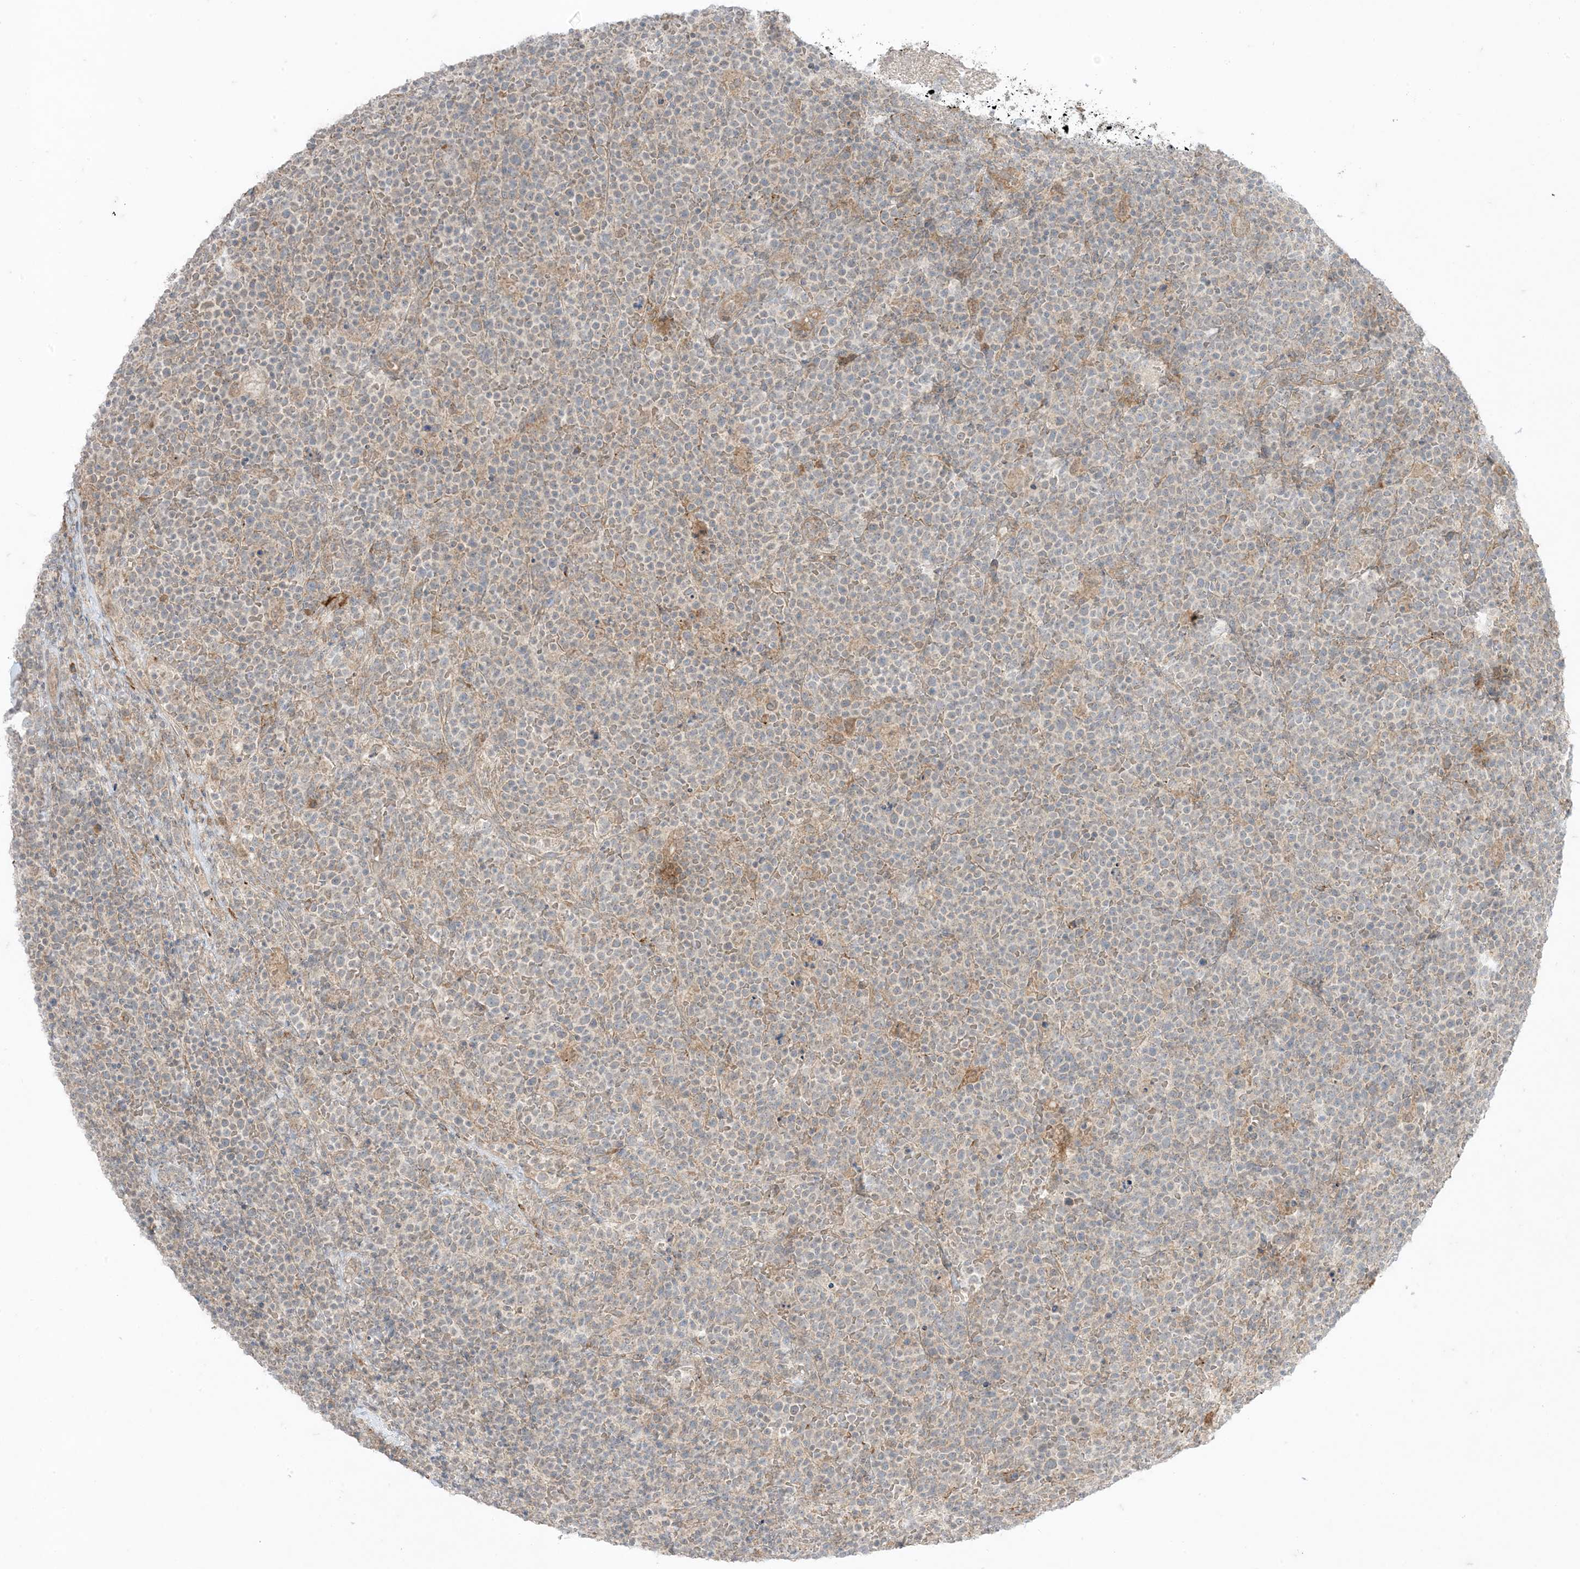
{"staining": {"intensity": "negative", "quantity": "none", "location": "none"}, "tissue": "lymphoma", "cell_type": "Tumor cells", "image_type": "cancer", "snomed": [{"axis": "morphology", "description": "Malignant lymphoma, non-Hodgkin's type, High grade"}, {"axis": "topography", "description": "Lymph node"}], "caption": "IHC of human lymphoma reveals no positivity in tumor cells. (DAB IHC, high magnification).", "gene": "ODC1", "patient": {"sex": "male", "age": 61}}